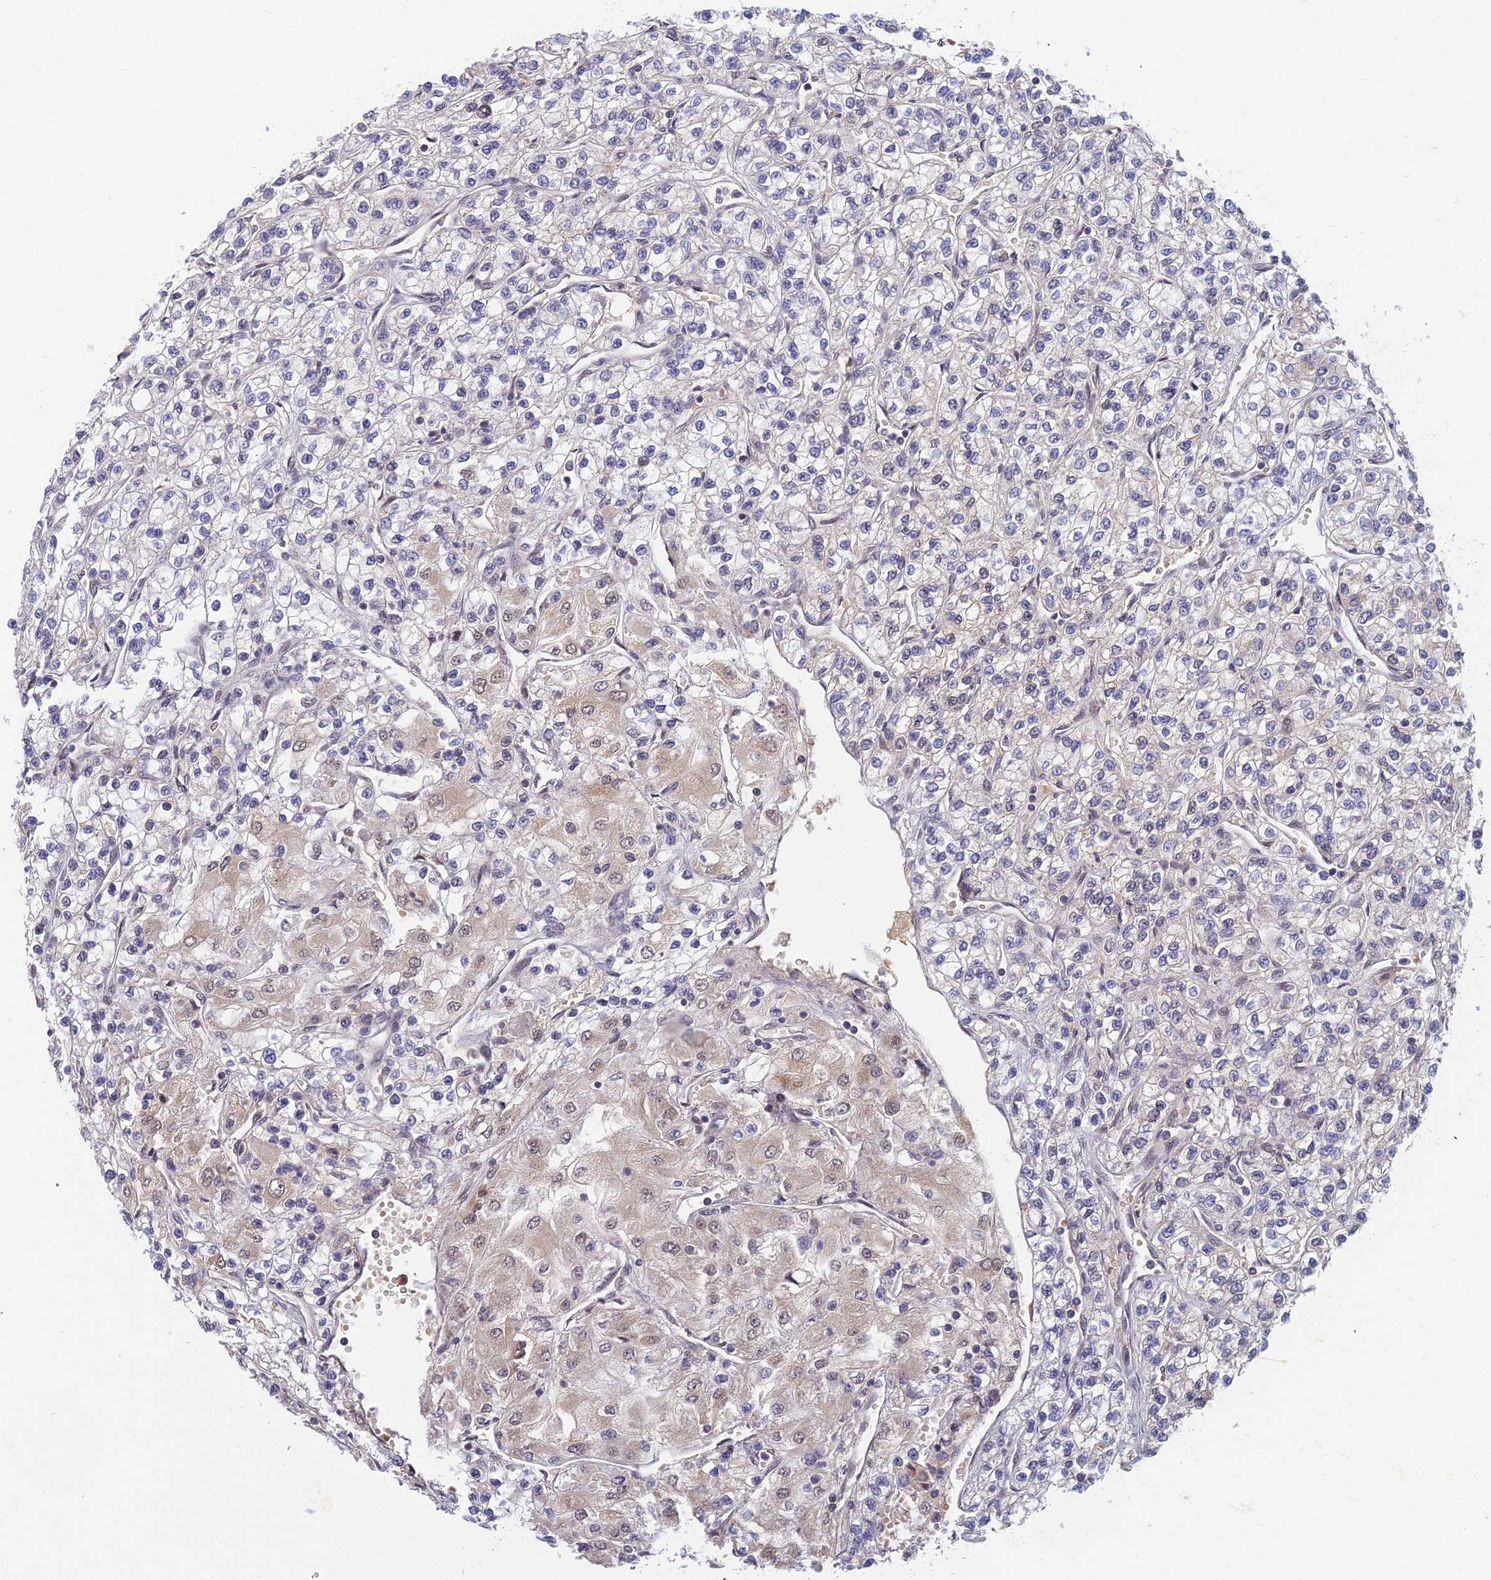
{"staining": {"intensity": "weak", "quantity": "<25%", "location": "cytoplasmic/membranous"}, "tissue": "renal cancer", "cell_type": "Tumor cells", "image_type": "cancer", "snomed": [{"axis": "morphology", "description": "Adenocarcinoma, NOS"}, {"axis": "topography", "description": "Kidney"}], "caption": "High magnification brightfield microscopy of adenocarcinoma (renal) stained with DAB (brown) and counterstained with hematoxylin (blue): tumor cells show no significant expression. The staining was performed using DAB to visualize the protein expression in brown, while the nuclei were stained in blue with hematoxylin (Magnification: 20x).", "gene": "TCEA2", "patient": {"sex": "male", "age": 80}}